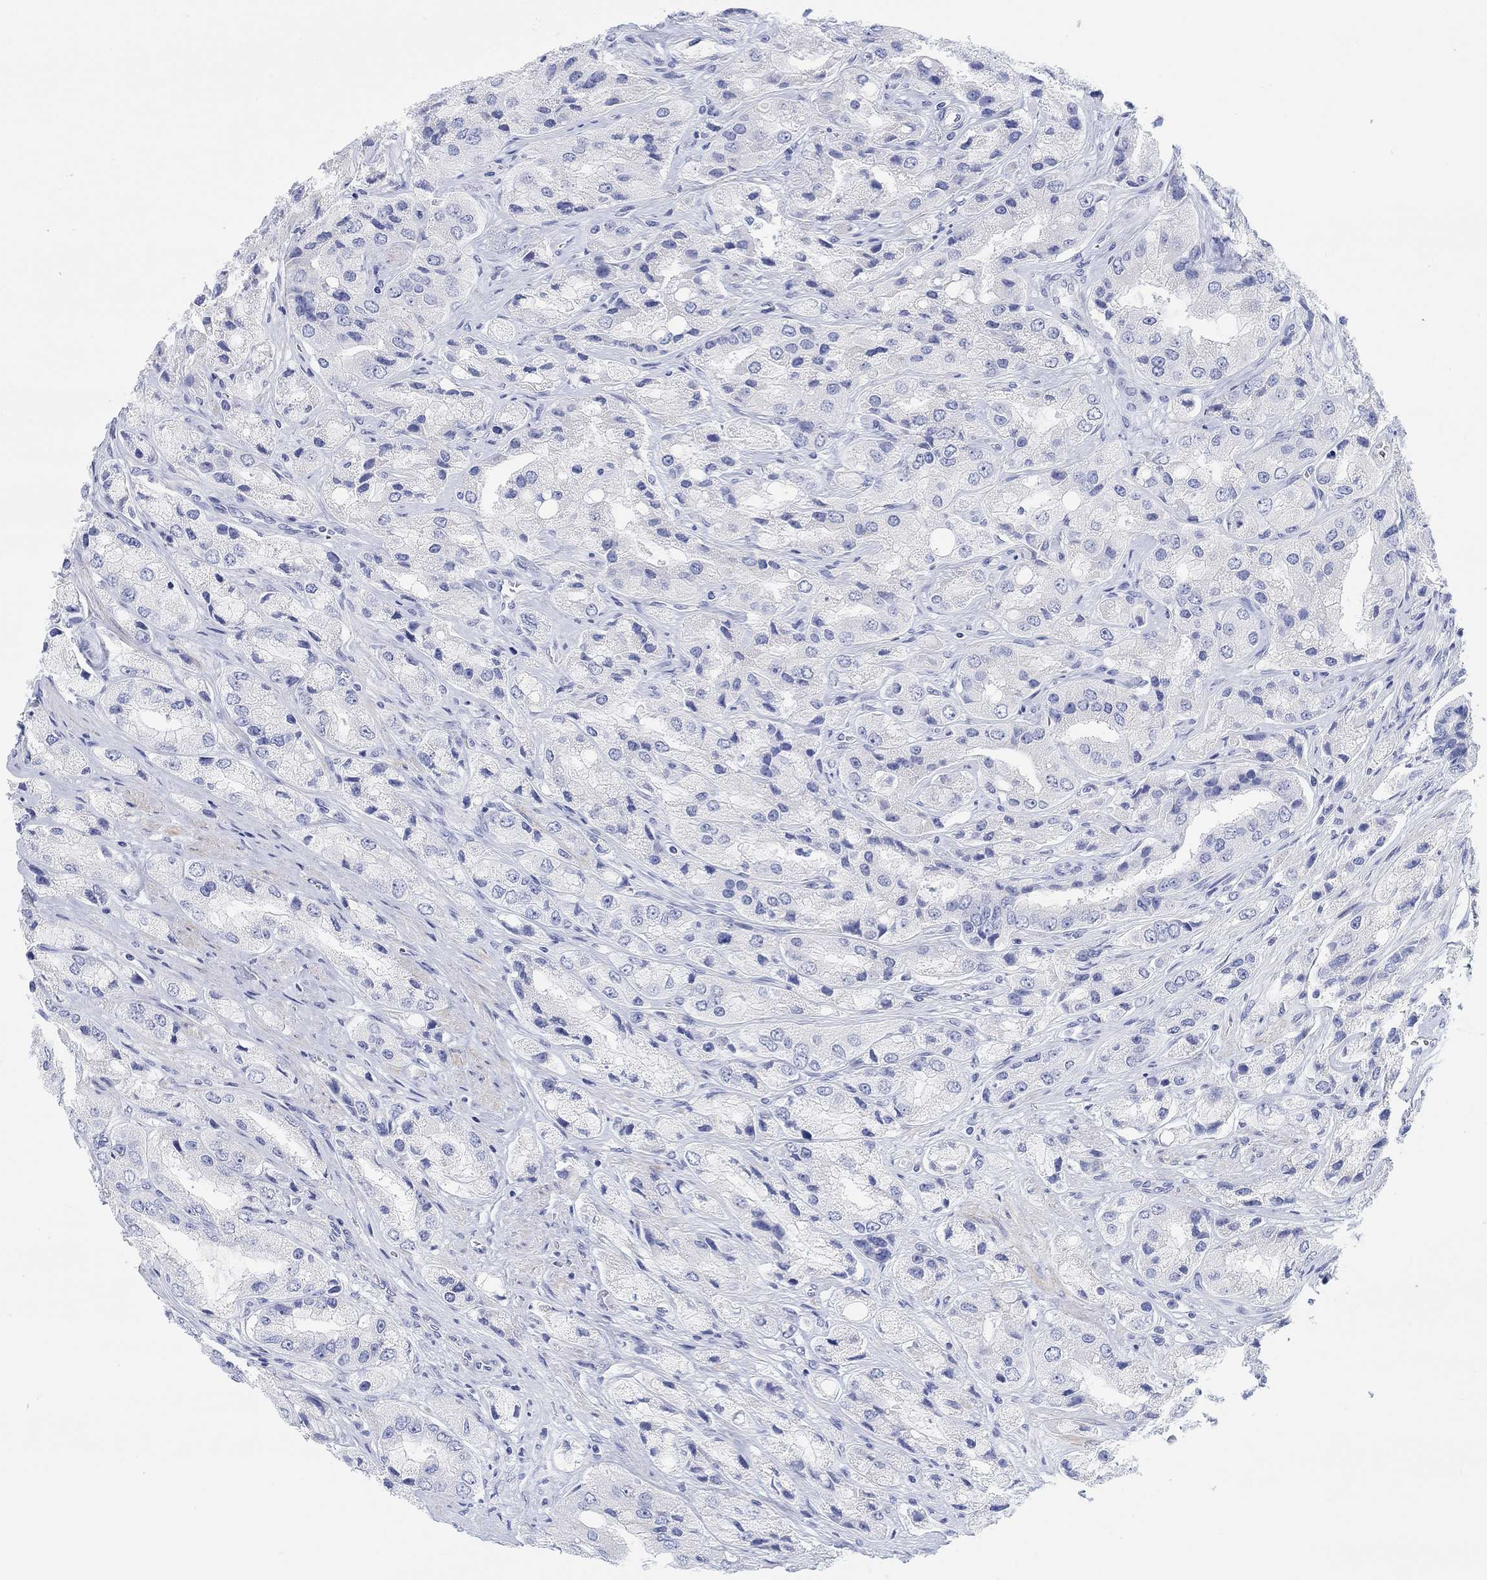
{"staining": {"intensity": "negative", "quantity": "none", "location": "none"}, "tissue": "prostate cancer", "cell_type": "Tumor cells", "image_type": "cancer", "snomed": [{"axis": "morphology", "description": "Adenocarcinoma, Low grade"}, {"axis": "topography", "description": "Prostate"}], "caption": "A micrograph of prostate cancer stained for a protein demonstrates no brown staining in tumor cells.", "gene": "XIRP2", "patient": {"sex": "male", "age": 69}}